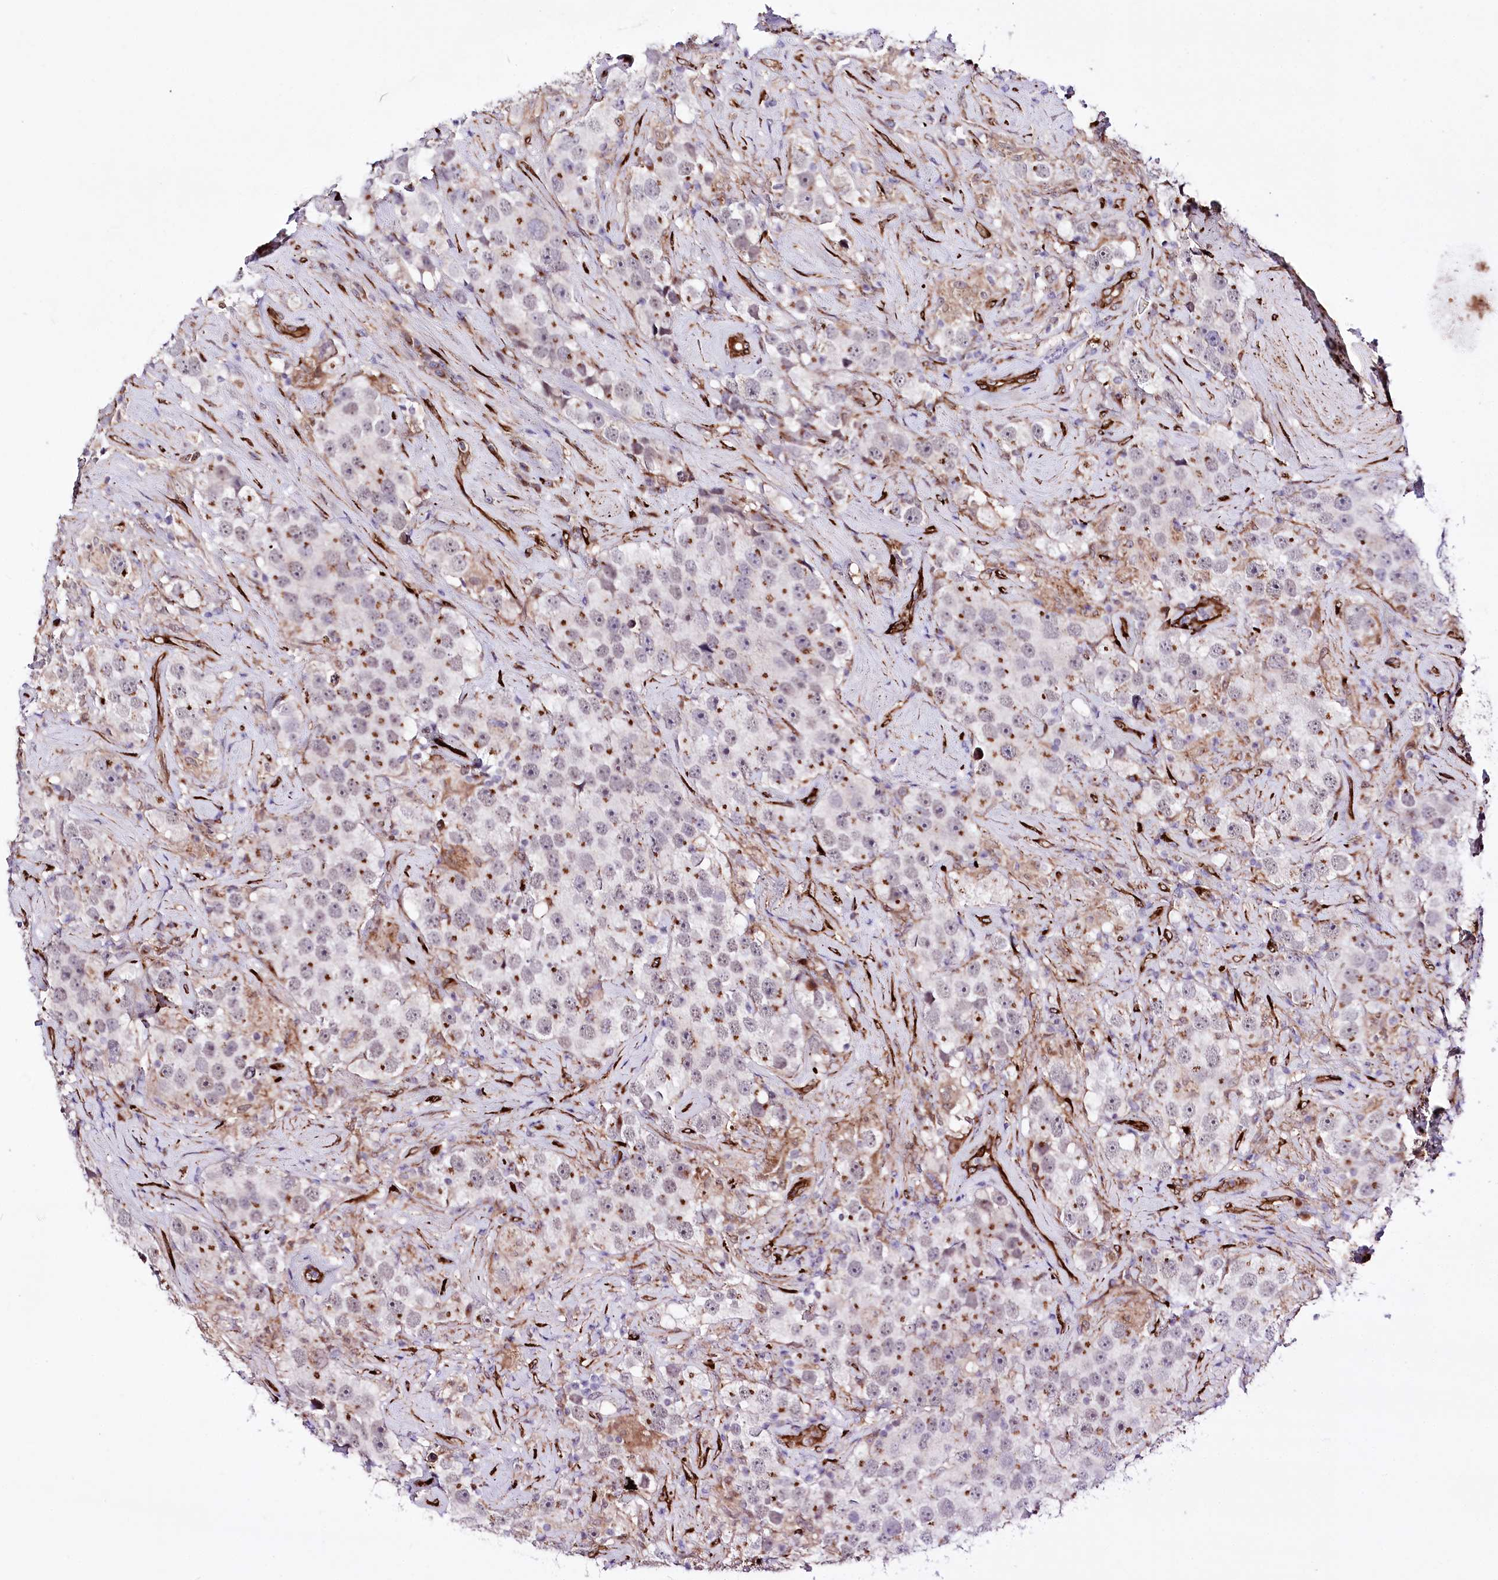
{"staining": {"intensity": "moderate", "quantity": "25%-75%", "location": "cytoplasmic/membranous"}, "tissue": "testis cancer", "cell_type": "Tumor cells", "image_type": "cancer", "snomed": [{"axis": "morphology", "description": "Seminoma, NOS"}, {"axis": "topography", "description": "Testis"}], "caption": "Protein expression by IHC reveals moderate cytoplasmic/membranous positivity in about 25%-75% of tumor cells in testis cancer (seminoma).", "gene": "WWC1", "patient": {"sex": "male", "age": 49}}